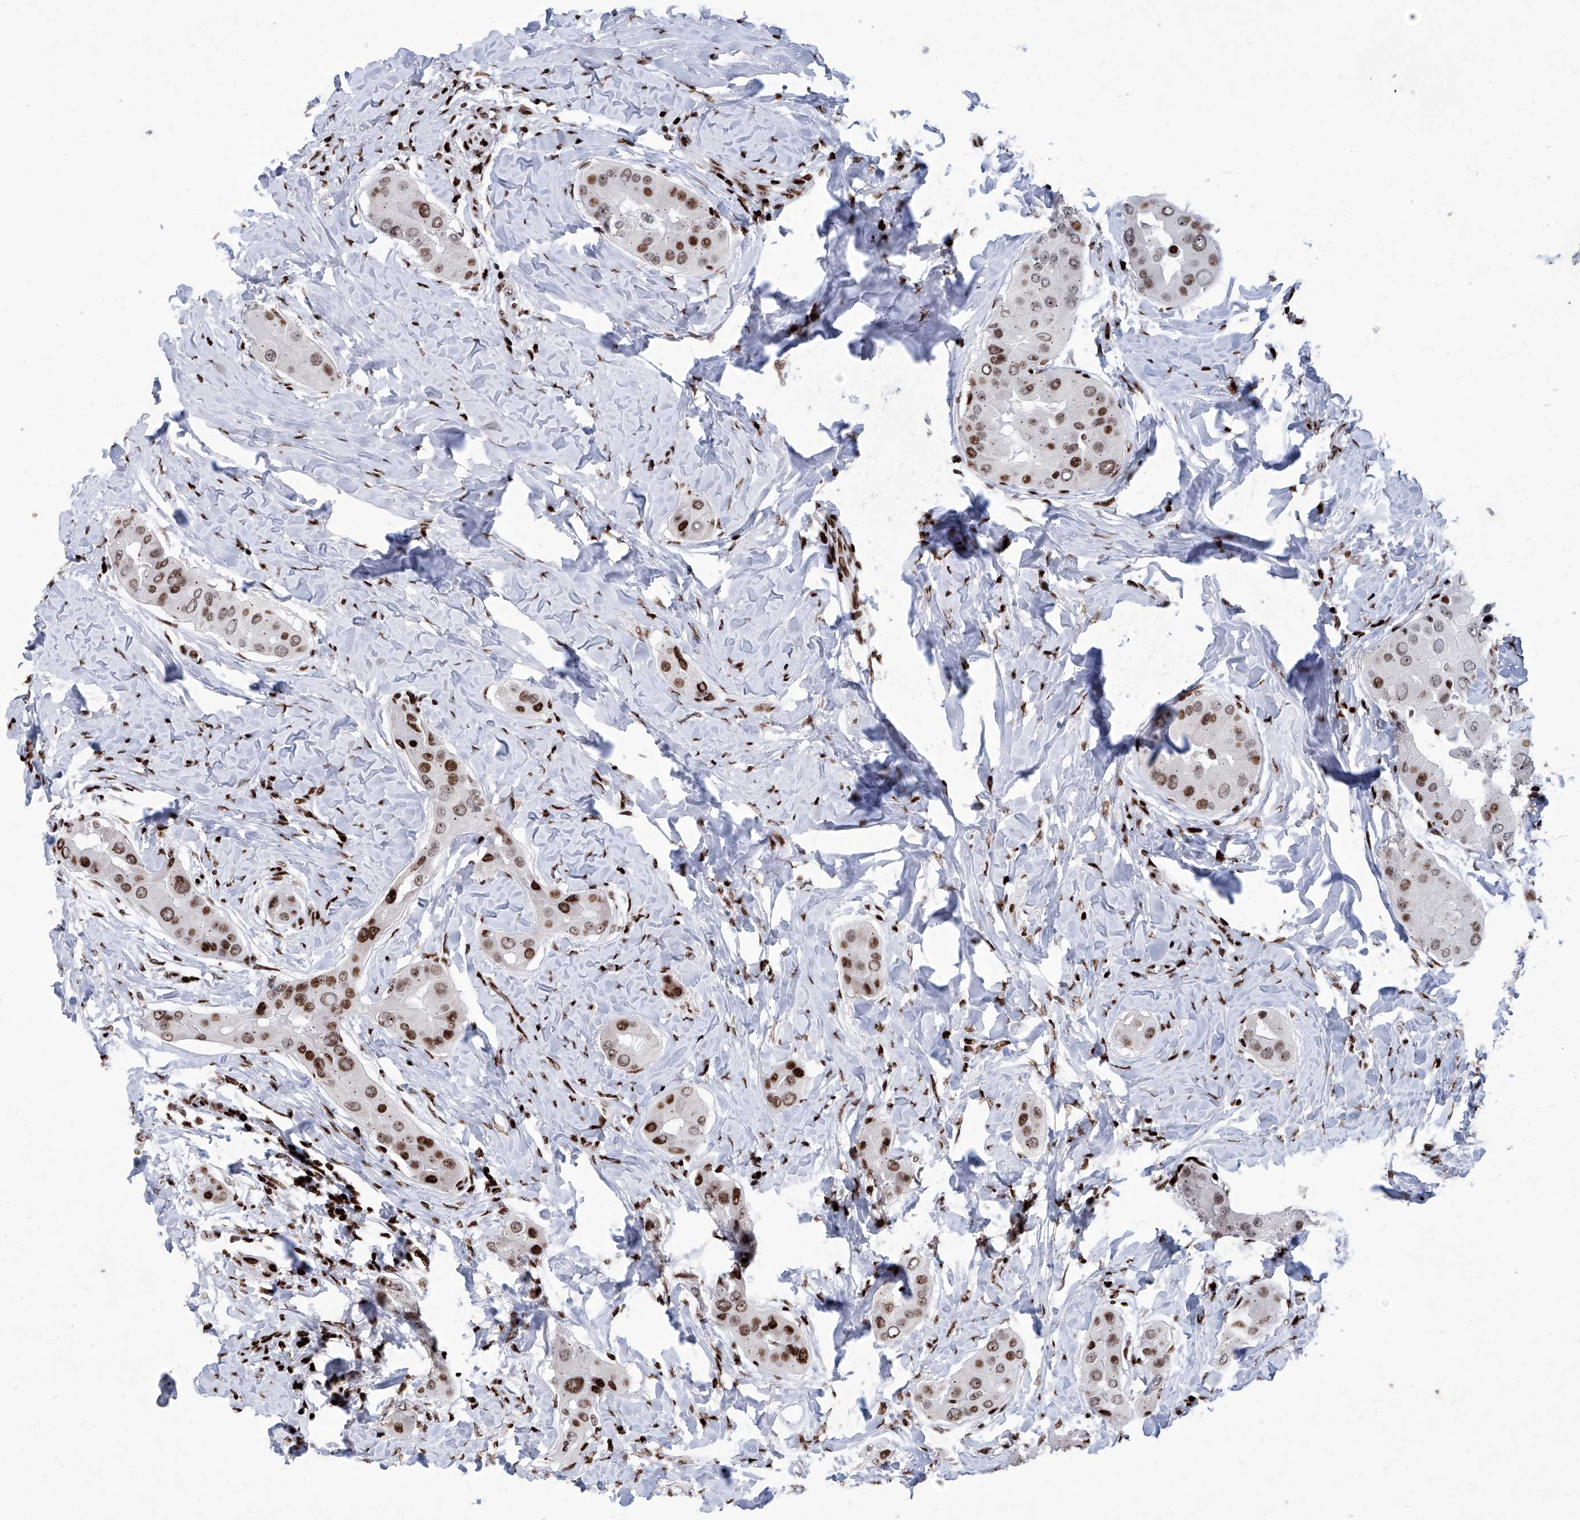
{"staining": {"intensity": "moderate", "quantity": ">75%", "location": "nuclear"}, "tissue": "thyroid cancer", "cell_type": "Tumor cells", "image_type": "cancer", "snomed": [{"axis": "morphology", "description": "Papillary adenocarcinoma, NOS"}, {"axis": "topography", "description": "Thyroid gland"}], "caption": "Papillary adenocarcinoma (thyroid) tissue displays moderate nuclear positivity in about >75% of tumor cells (IHC, brightfield microscopy, high magnification).", "gene": "HEY2", "patient": {"sex": "male", "age": 33}}